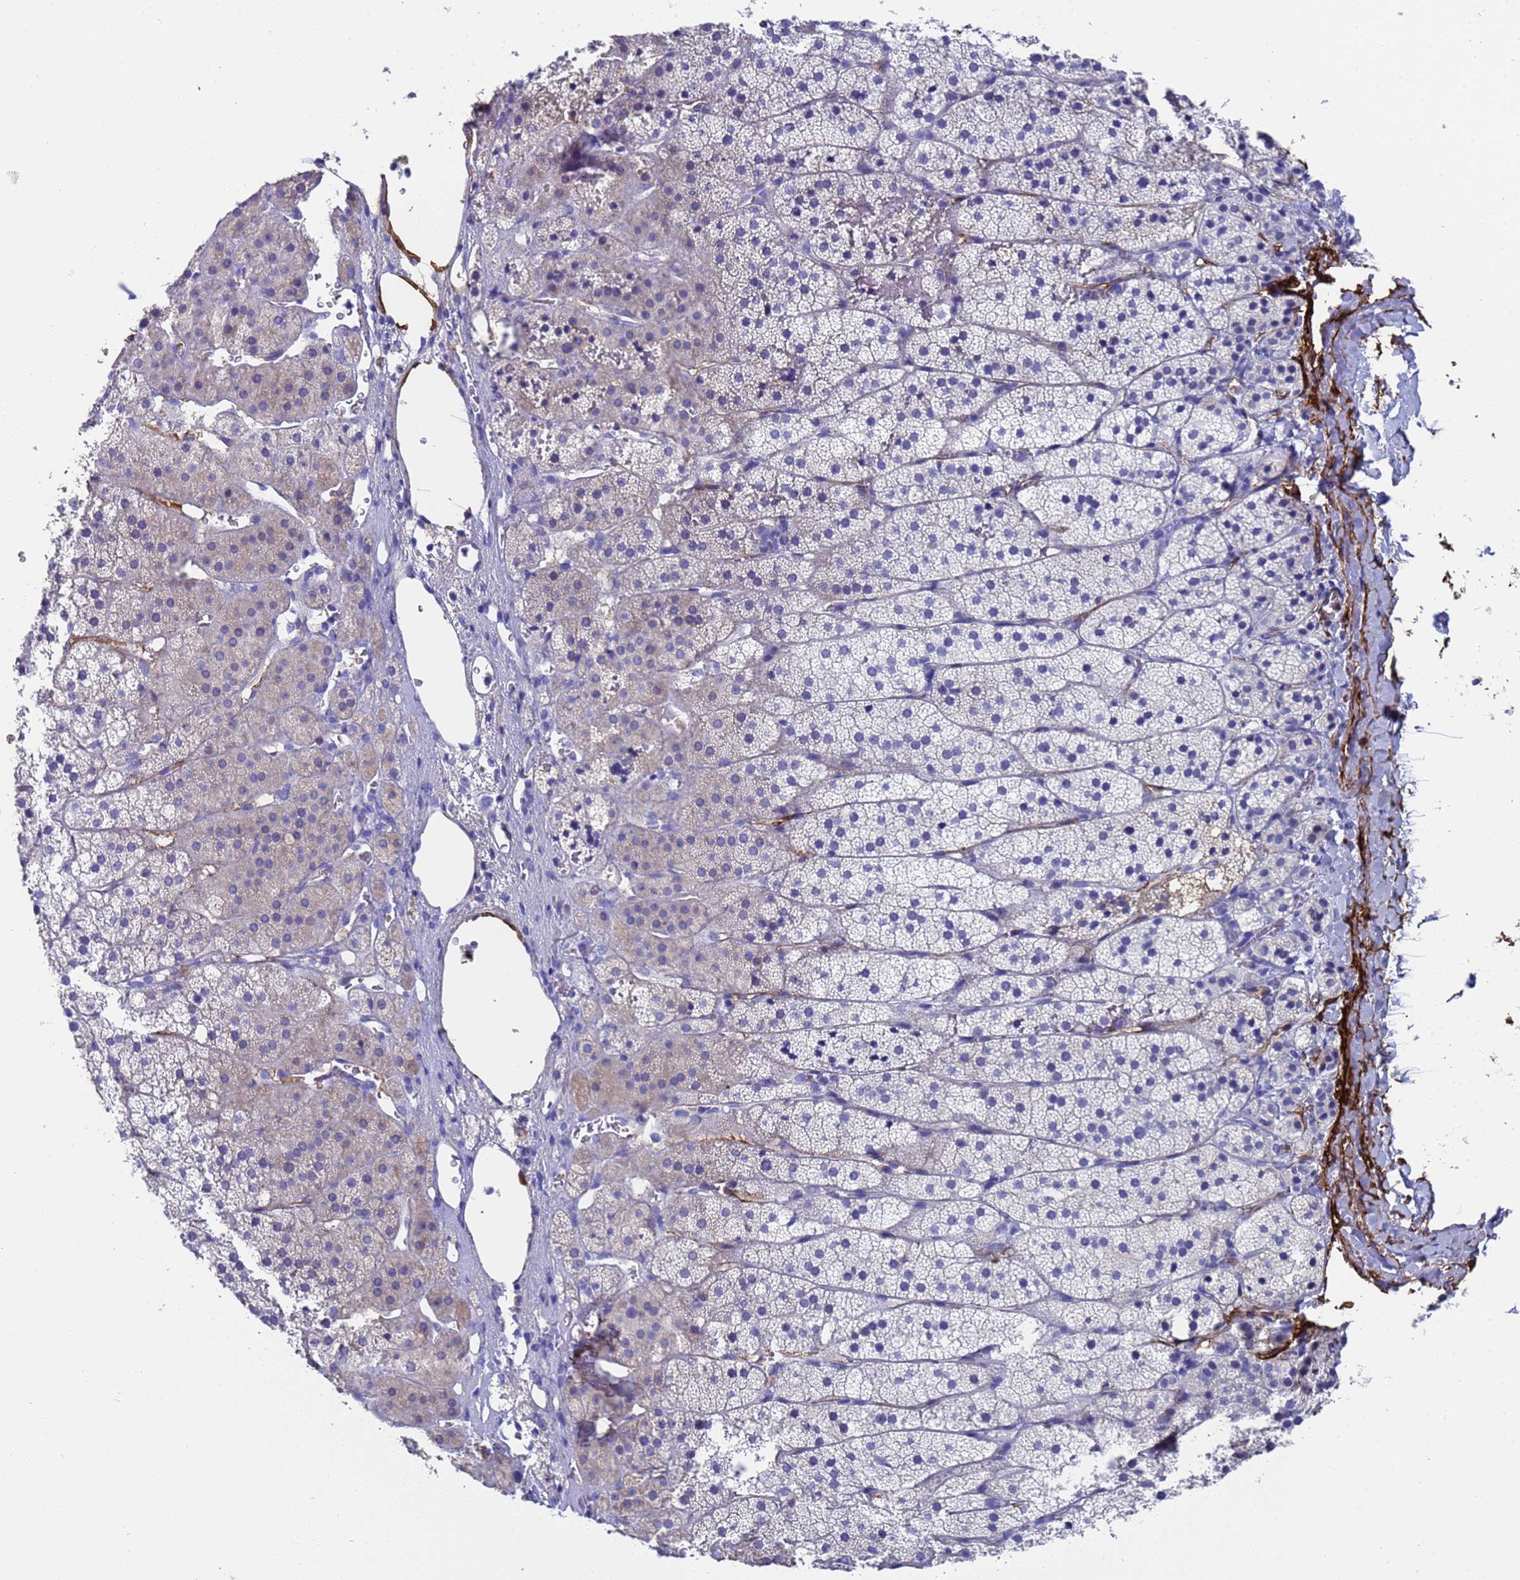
{"staining": {"intensity": "weak", "quantity": "<25%", "location": "cytoplasmic/membranous"}, "tissue": "adrenal gland", "cell_type": "Glandular cells", "image_type": "normal", "snomed": [{"axis": "morphology", "description": "Normal tissue, NOS"}, {"axis": "topography", "description": "Adrenal gland"}], "caption": "Micrograph shows no significant protein staining in glandular cells of benign adrenal gland. (Stains: DAB IHC with hematoxylin counter stain, Microscopy: brightfield microscopy at high magnification).", "gene": "ADIPOQ", "patient": {"sex": "female", "age": 44}}